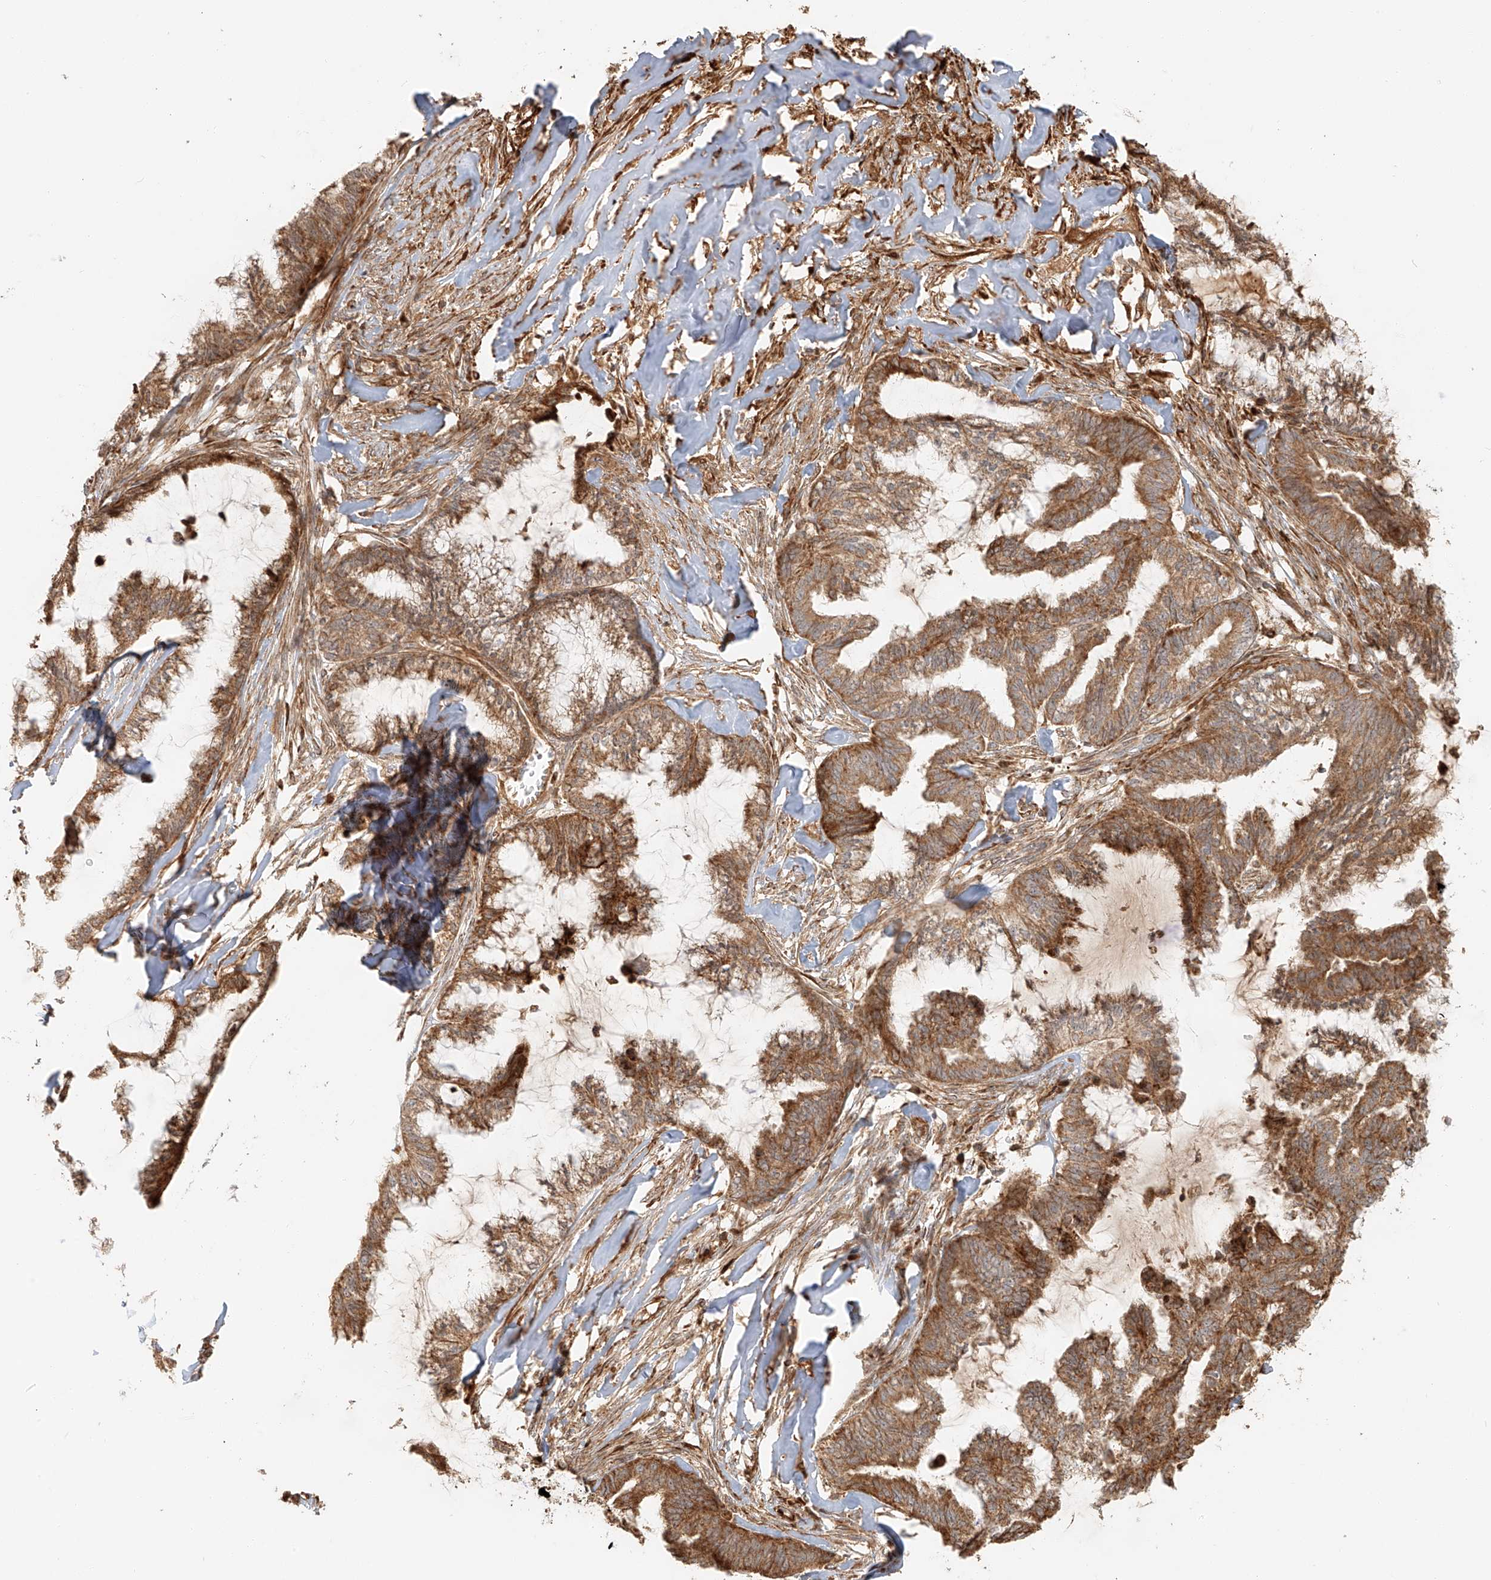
{"staining": {"intensity": "moderate", "quantity": ">75%", "location": "cytoplasmic/membranous"}, "tissue": "endometrial cancer", "cell_type": "Tumor cells", "image_type": "cancer", "snomed": [{"axis": "morphology", "description": "Adenocarcinoma, NOS"}, {"axis": "topography", "description": "Endometrium"}], "caption": "Adenocarcinoma (endometrial) tissue demonstrates moderate cytoplasmic/membranous expression in about >75% of tumor cells", "gene": "MIPEP", "patient": {"sex": "female", "age": 86}}